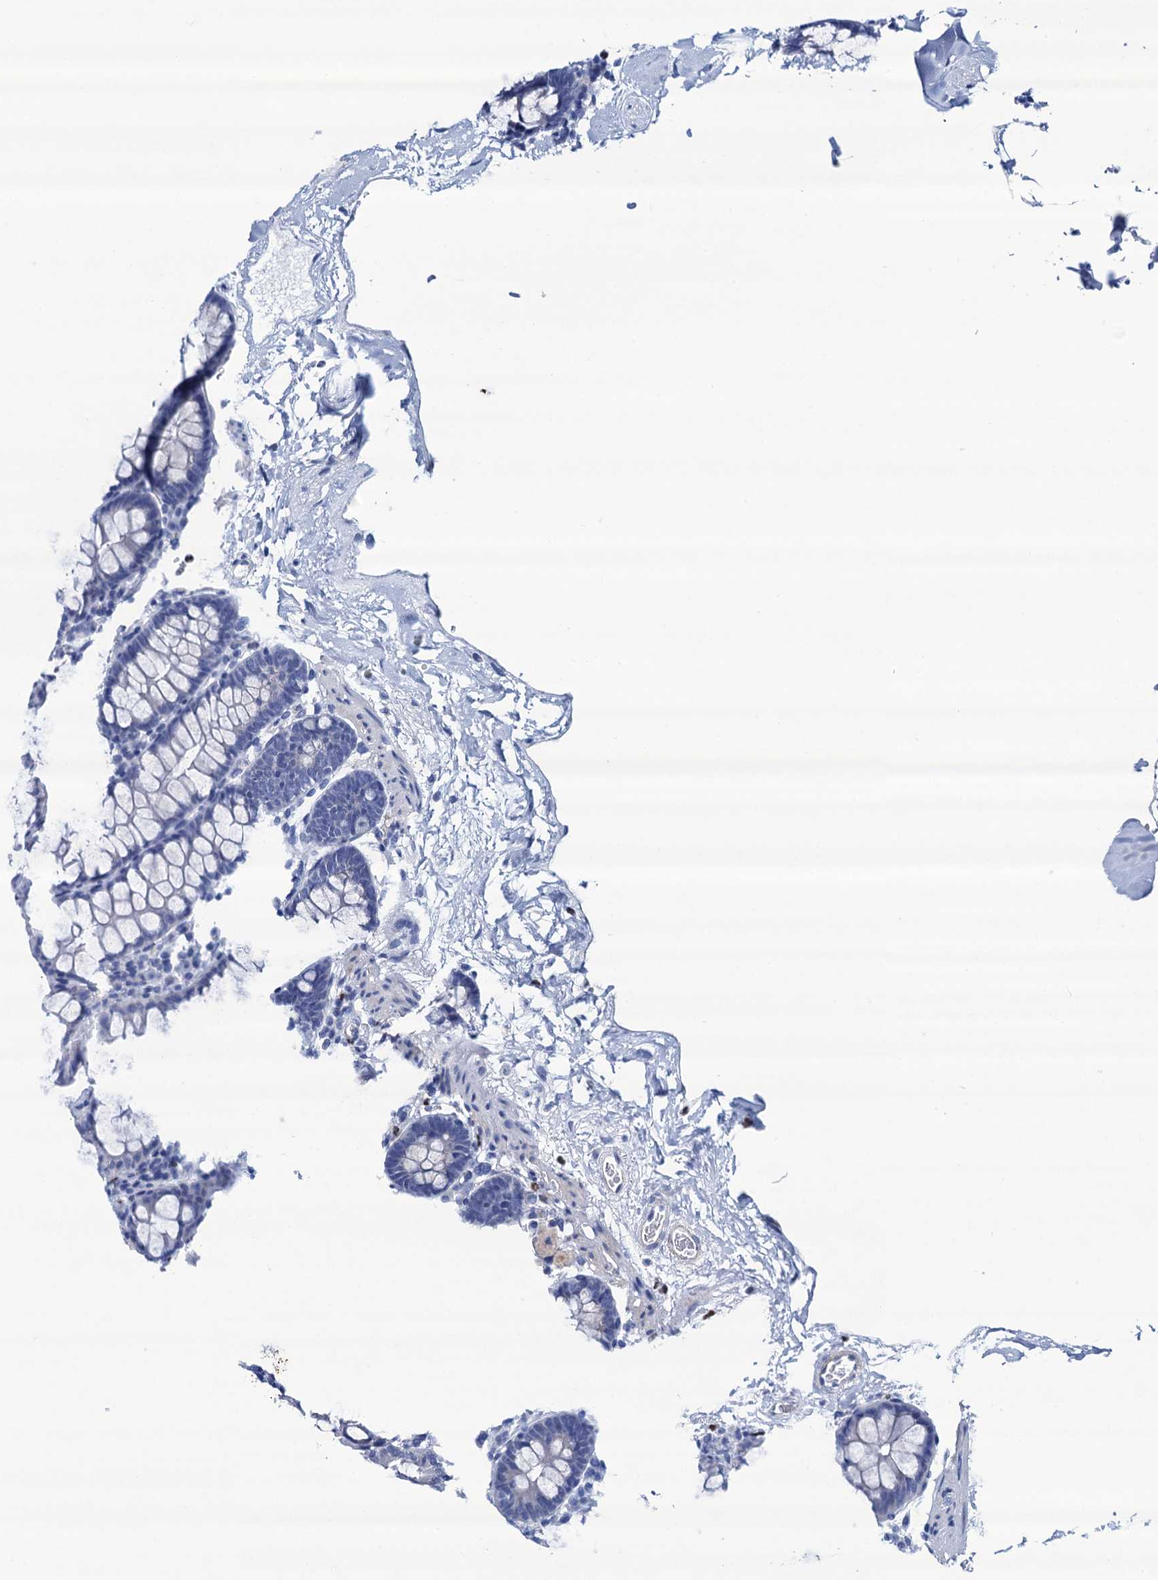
{"staining": {"intensity": "negative", "quantity": "none", "location": "none"}, "tissue": "colon", "cell_type": "Endothelial cells", "image_type": "normal", "snomed": [{"axis": "morphology", "description": "Normal tissue, NOS"}, {"axis": "topography", "description": "Colon"}], "caption": "The micrograph demonstrates no staining of endothelial cells in benign colon.", "gene": "RHCG", "patient": {"sex": "male", "age": 75}}